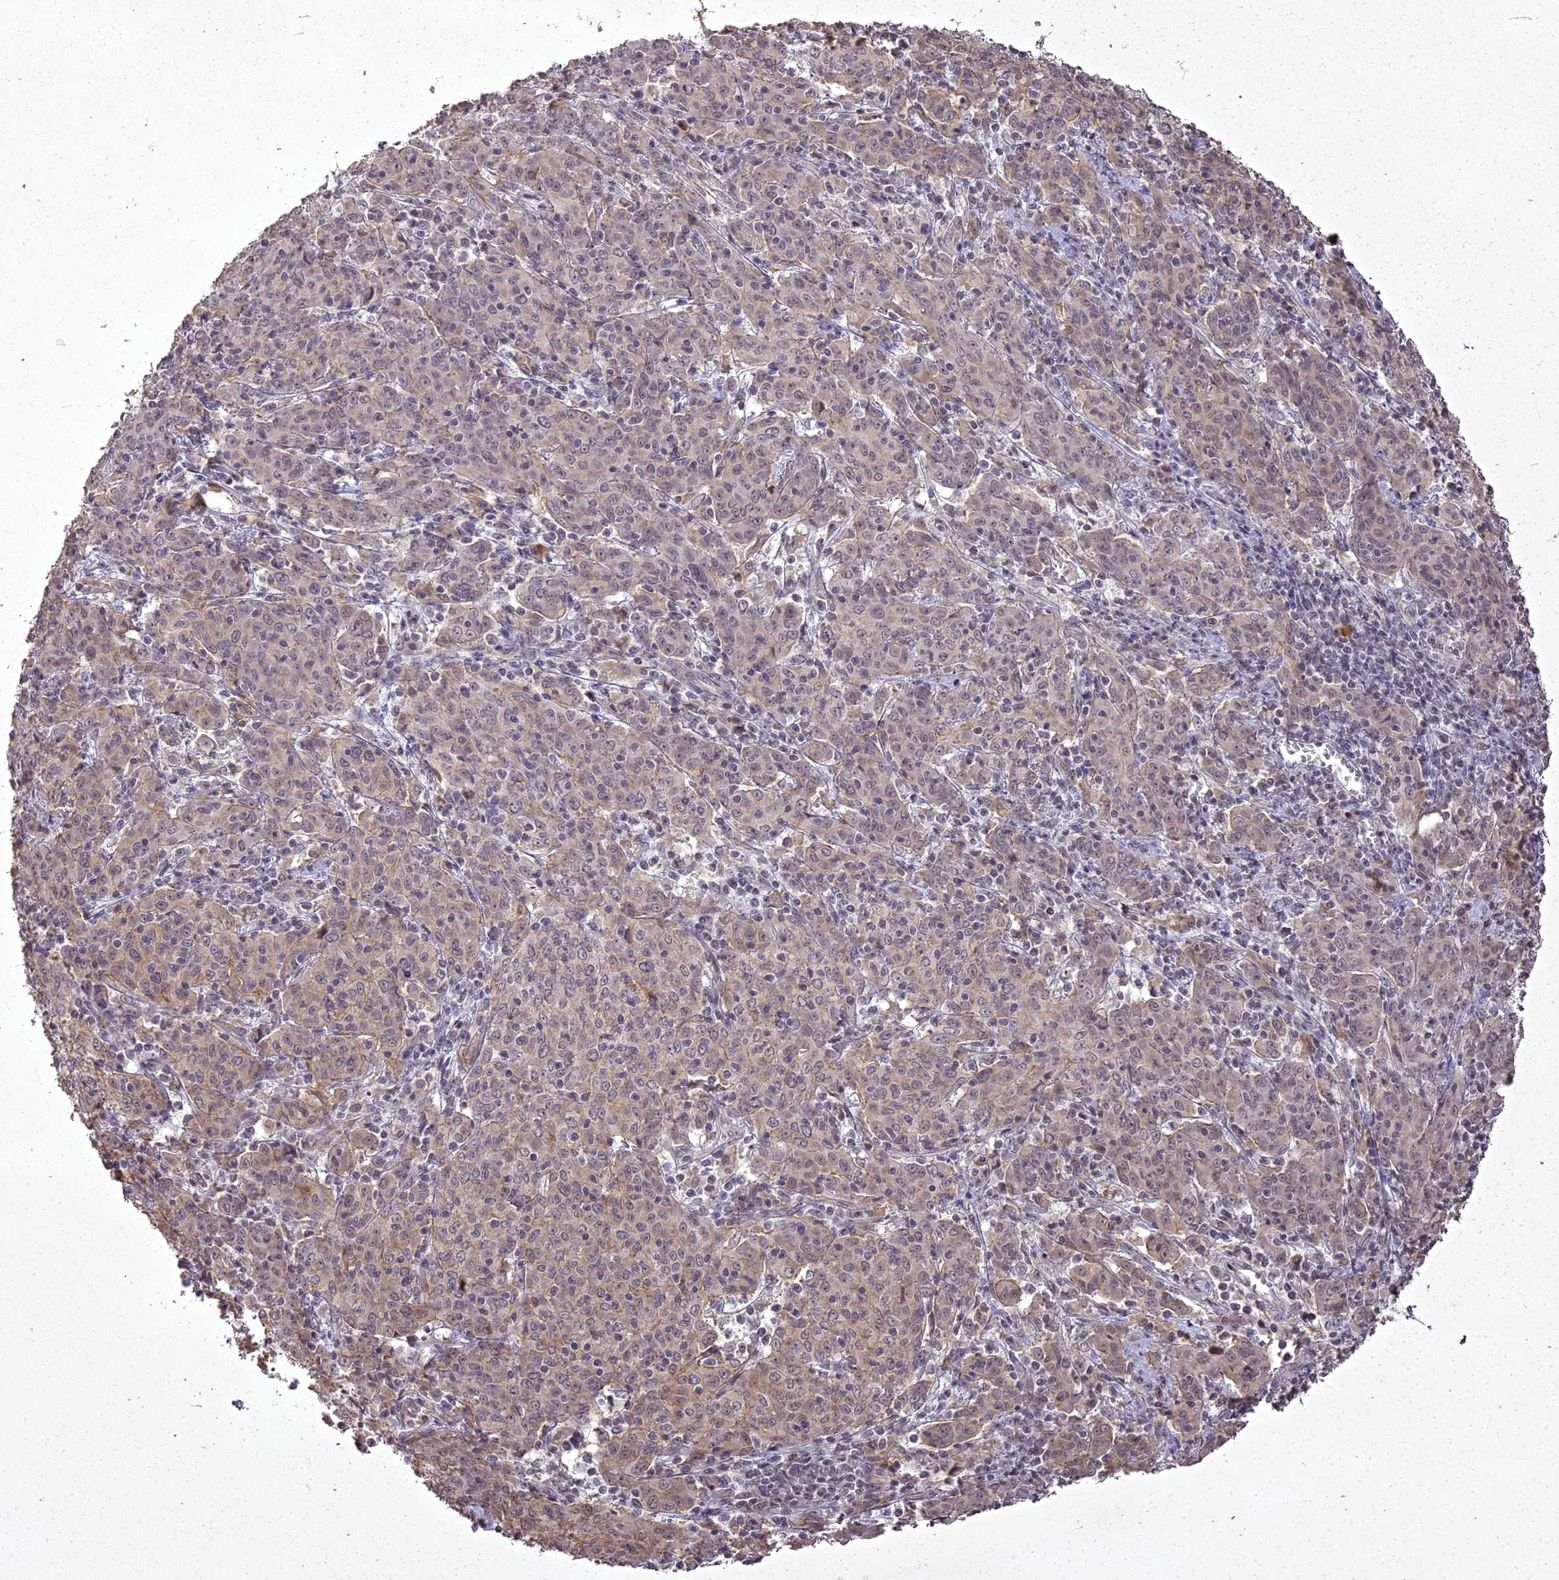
{"staining": {"intensity": "weak", "quantity": "<25%", "location": "cytoplasmic/membranous"}, "tissue": "cervical cancer", "cell_type": "Tumor cells", "image_type": "cancer", "snomed": [{"axis": "morphology", "description": "Squamous cell carcinoma, NOS"}, {"axis": "topography", "description": "Cervix"}], "caption": "Immunohistochemistry micrograph of neoplastic tissue: cervical cancer (squamous cell carcinoma) stained with DAB (3,3'-diaminobenzidine) shows no significant protein expression in tumor cells. (DAB (3,3'-diaminobenzidine) IHC visualized using brightfield microscopy, high magnification).", "gene": "ING5", "patient": {"sex": "female", "age": 67}}